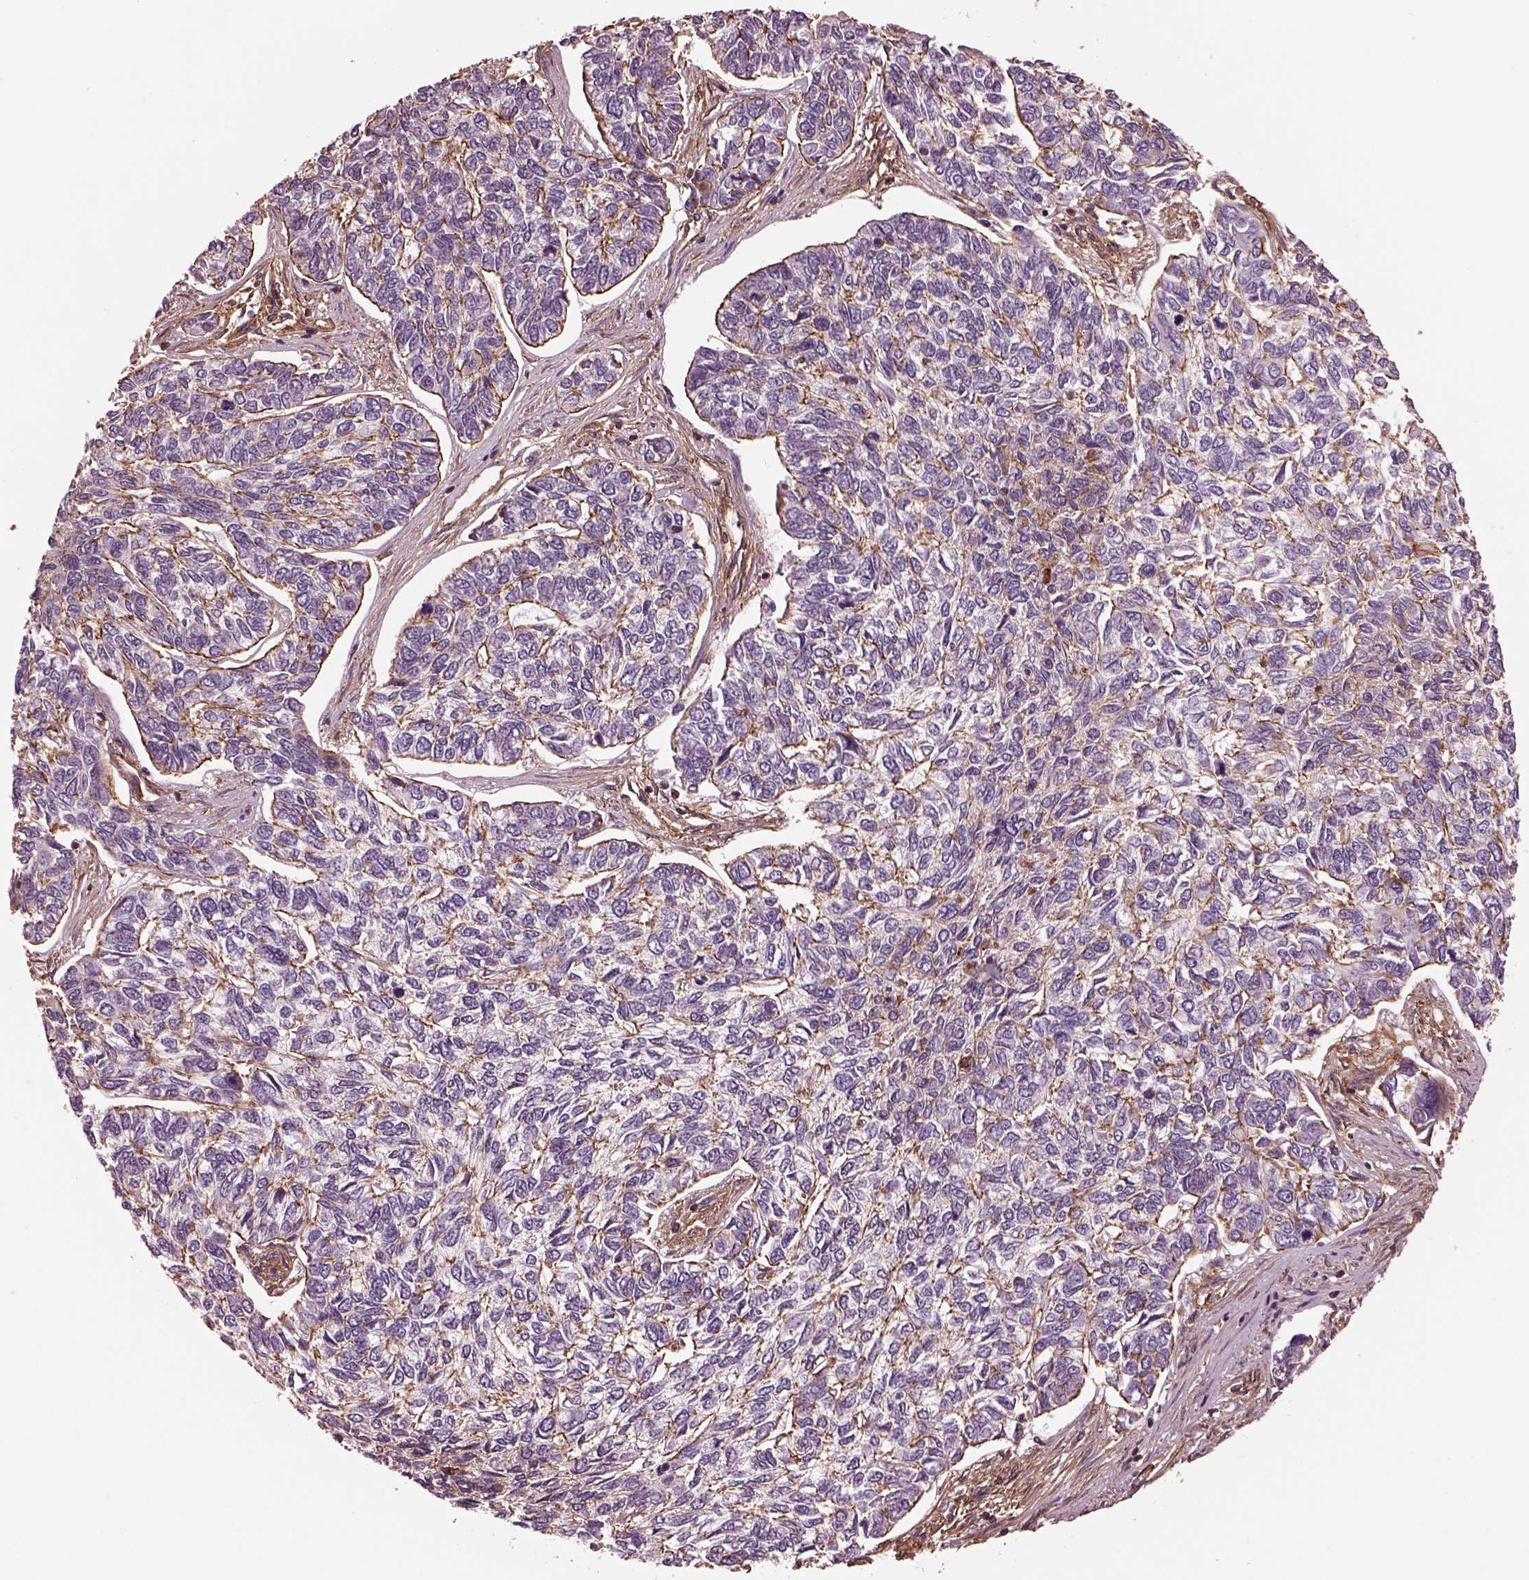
{"staining": {"intensity": "weak", "quantity": "25%-75%", "location": "cytoplasmic/membranous"}, "tissue": "skin cancer", "cell_type": "Tumor cells", "image_type": "cancer", "snomed": [{"axis": "morphology", "description": "Basal cell carcinoma"}, {"axis": "topography", "description": "Skin"}], "caption": "The histopathology image reveals immunohistochemical staining of skin cancer (basal cell carcinoma). There is weak cytoplasmic/membranous expression is seen in about 25%-75% of tumor cells.", "gene": "MYL6", "patient": {"sex": "female", "age": 65}}